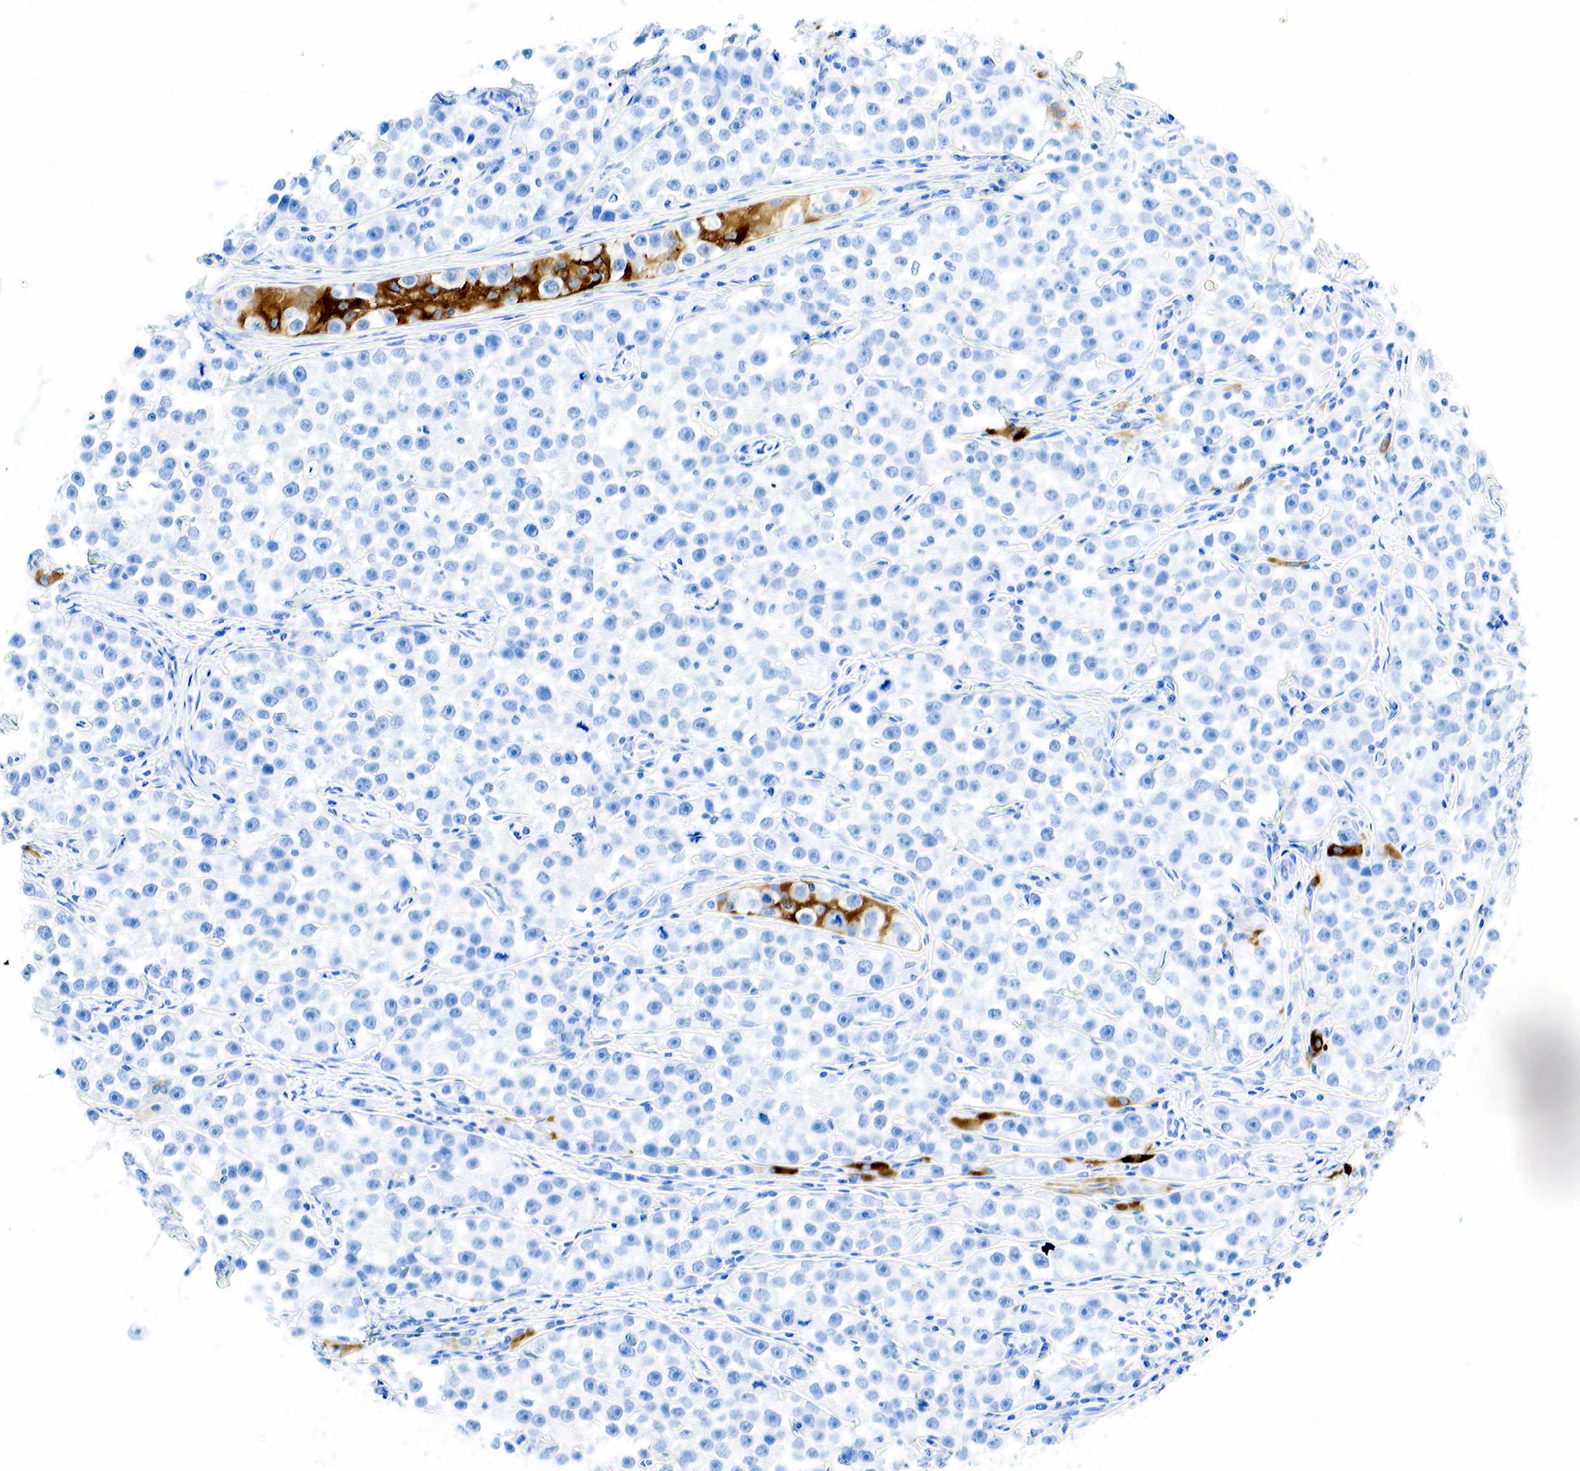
{"staining": {"intensity": "negative", "quantity": "none", "location": "none"}, "tissue": "testis cancer", "cell_type": "Tumor cells", "image_type": "cancer", "snomed": [{"axis": "morphology", "description": "Seminoma, NOS"}, {"axis": "topography", "description": "Testis"}], "caption": "A photomicrograph of human testis seminoma is negative for staining in tumor cells.", "gene": "INHA", "patient": {"sex": "male", "age": 32}}